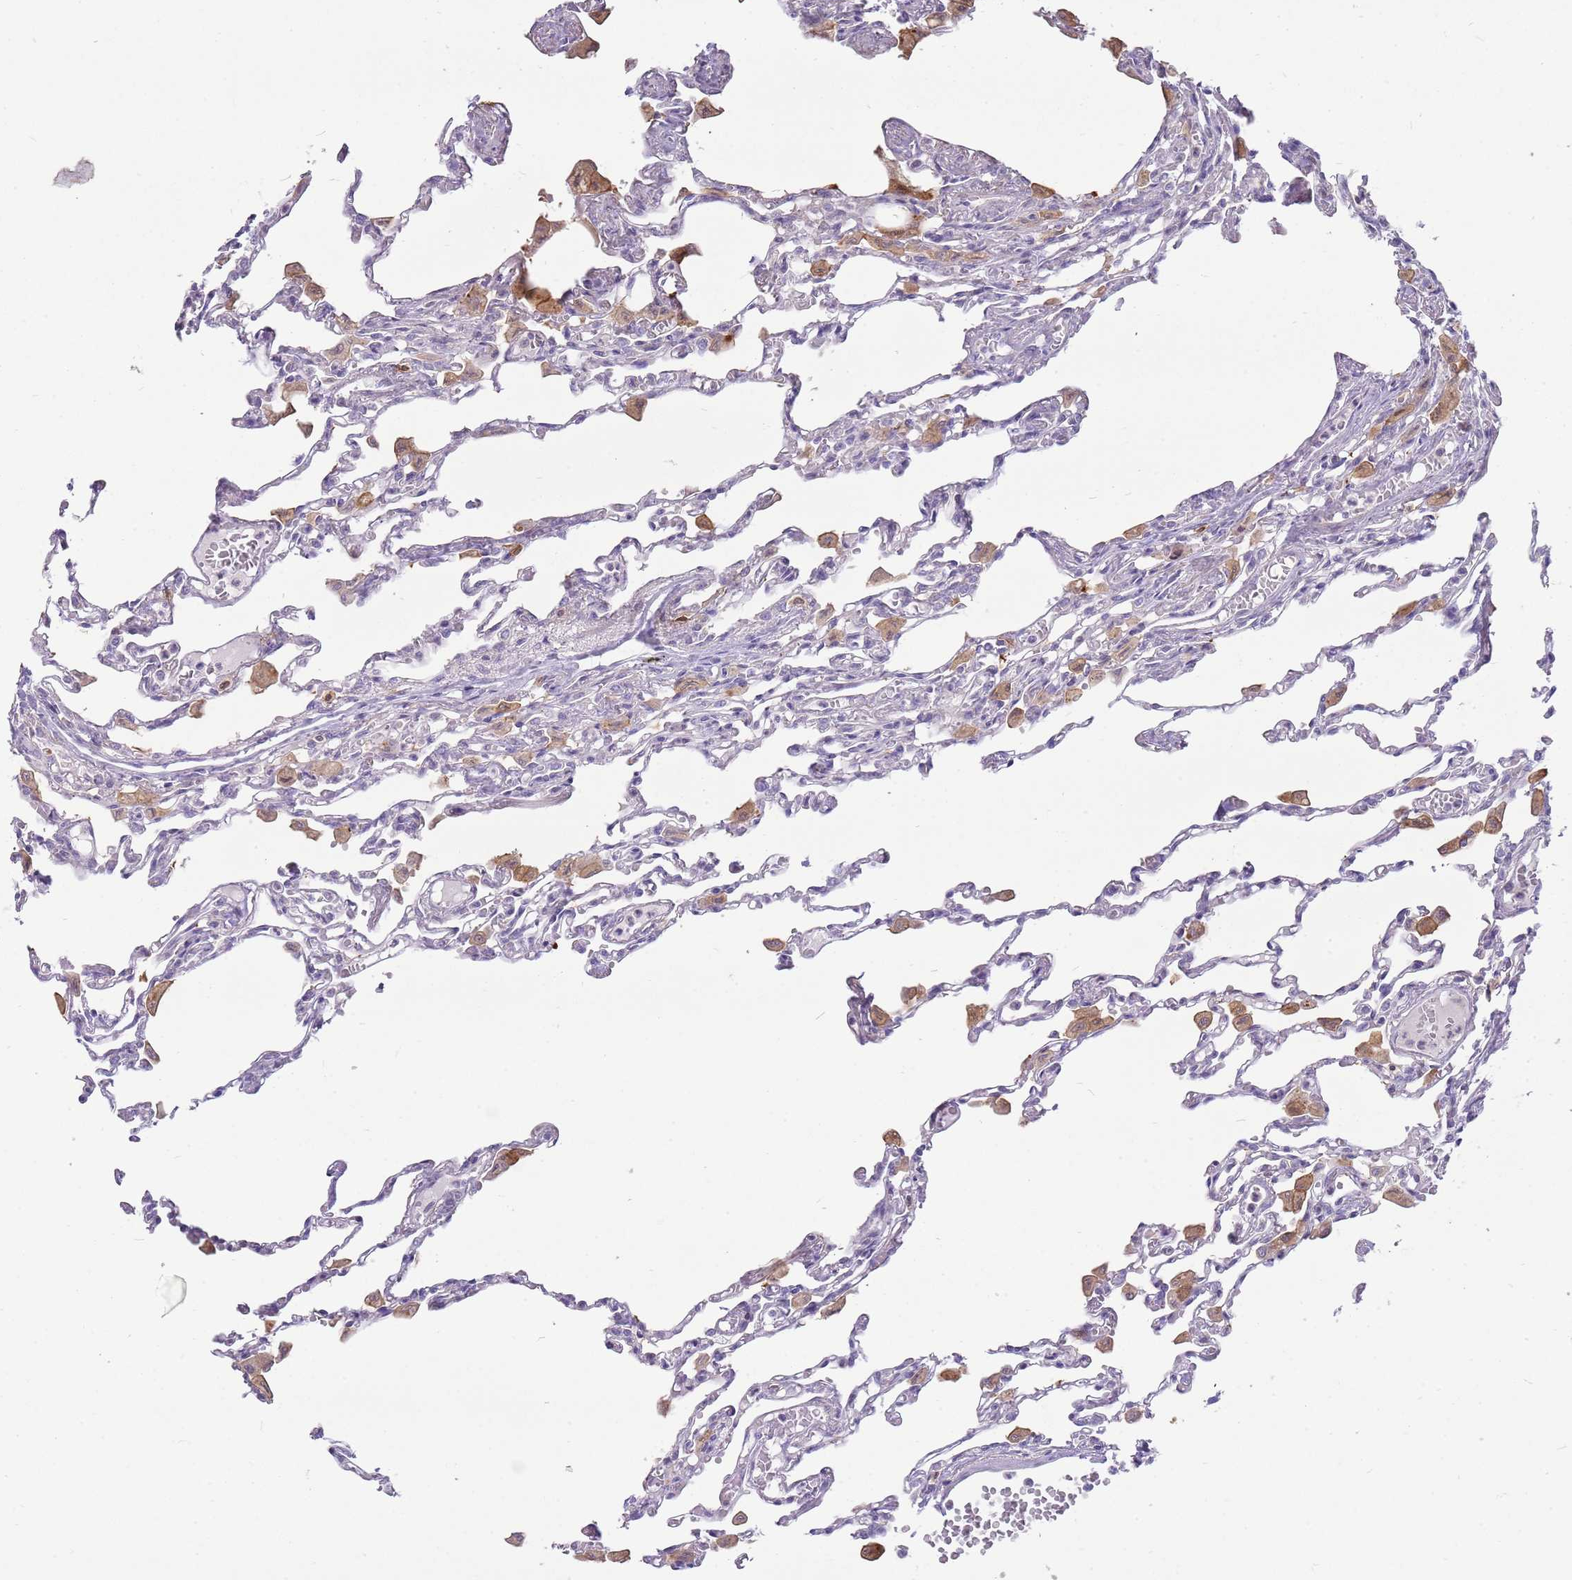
{"staining": {"intensity": "negative", "quantity": "none", "location": "none"}, "tissue": "lung", "cell_type": "Alveolar cells", "image_type": "normal", "snomed": [{"axis": "morphology", "description": "Normal tissue, NOS"}, {"axis": "topography", "description": "Bronchus"}, {"axis": "topography", "description": "Lung"}], "caption": "Immunohistochemistry (IHC) histopathology image of benign lung: lung stained with DAB demonstrates no significant protein staining in alveolar cells.", "gene": "DIPK1C", "patient": {"sex": "female", "age": 49}}